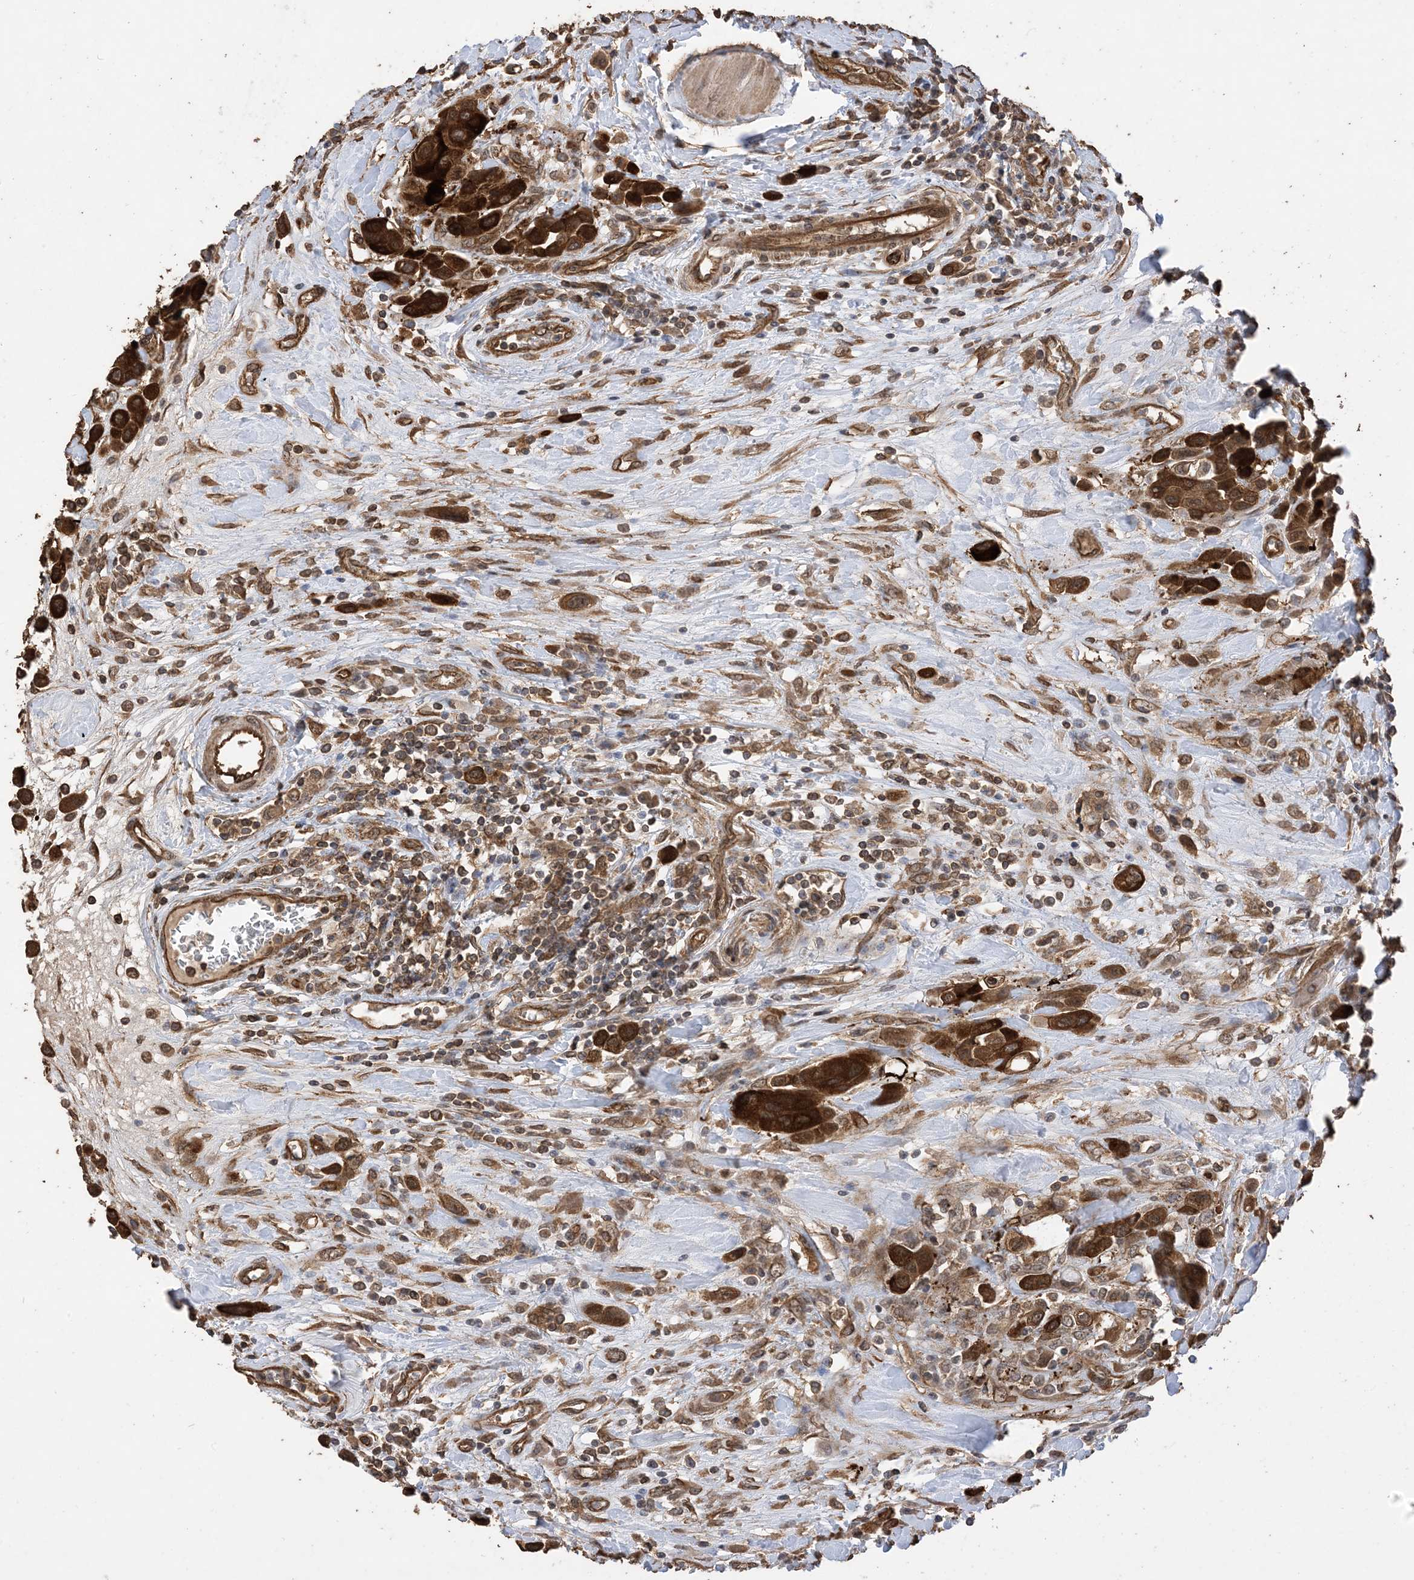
{"staining": {"intensity": "strong", "quantity": ">75%", "location": "cytoplasmic/membranous"}, "tissue": "urothelial cancer", "cell_type": "Tumor cells", "image_type": "cancer", "snomed": [{"axis": "morphology", "description": "Urothelial carcinoma, High grade"}, {"axis": "topography", "description": "Urinary bladder"}], "caption": "Protein analysis of high-grade urothelial carcinoma tissue shows strong cytoplasmic/membranous staining in approximately >75% of tumor cells.", "gene": "ZKSCAN5", "patient": {"sex": "male", "age": 50}}